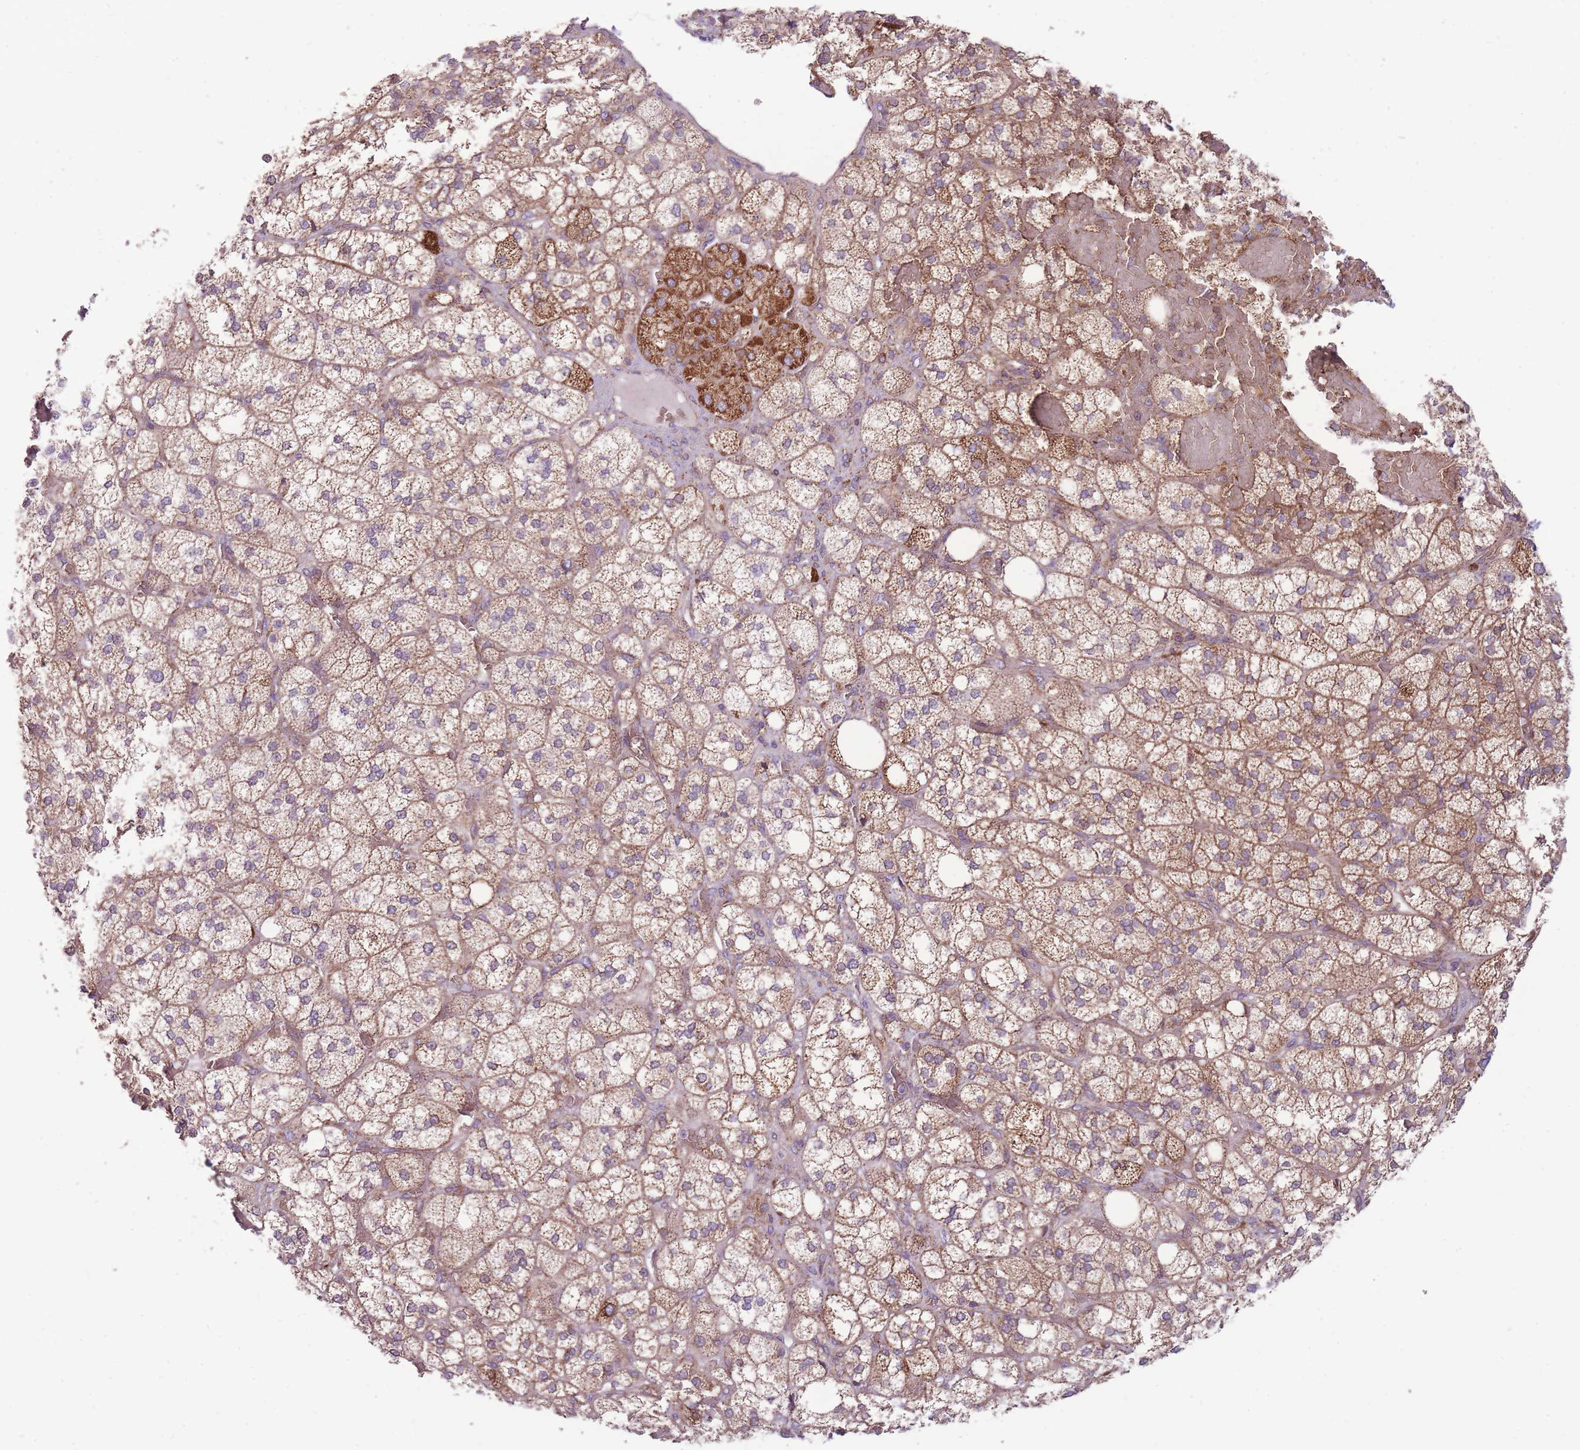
{"staining": {"intensity": "moderate", "quantity": ">75%", "location": "cytoplasmic/membranous"}, "tissue": "adrenal gland", "cell_type": "Glandular cells", "image_type": "normal", "snomed": [{"axis": "morphology", "description": "Normal tissue, NOS"}, {"axis": "topography", "description": "Adrenal gland"}], "caption": "Protein expression analysis of benign adrenal gland shows moderate cytoplasmic/membranous positivity in about >75% of glandular cells.", "gene": "ANKRD10", "patient": {"sex": "male", "age": 61}}